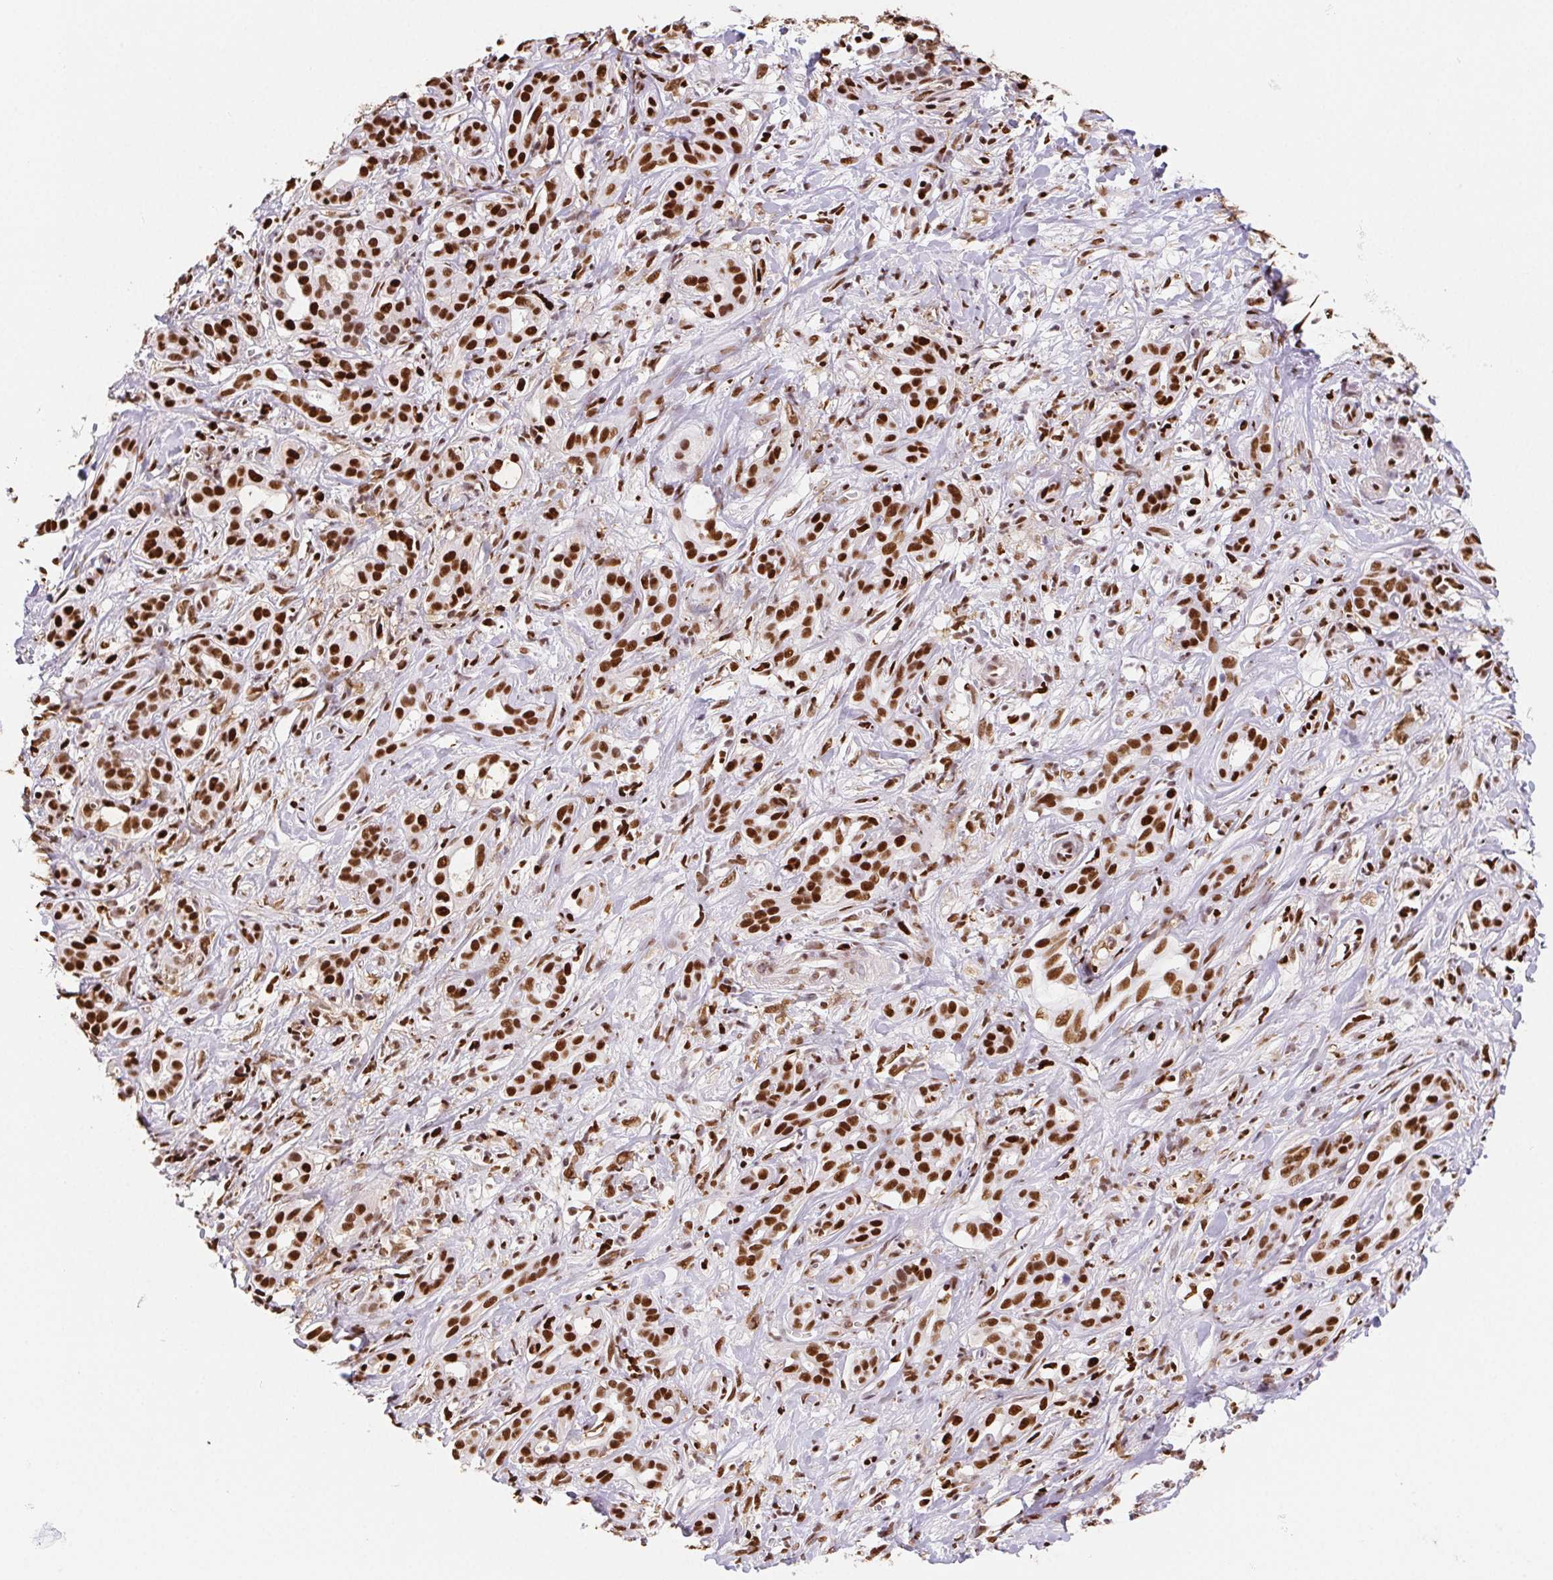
{"staining": {"intensity": "strong", "quantity": ">75%", "location": "nuclear"}, "tissue": "pancreatic cancer", "cell_type": "Tumor cells", "image_type": "cancer", "snomed": [{"axis": "morphology", "description": "Adenocarcinoma, NOS"}, {"axis": "topography", "description": "Pancreas"}], "caption": "Immunohistochemical staining of adenocarcinoma (pancreatic) displays strong nuclear protein positivity in about >75% of tumor cells. (DAB (3,3'-diaminobenzidine) = brown stain, brightfield microscopy at high magnification).", "gene": "SET", "patient": {"sex": "male", "age": 61}}